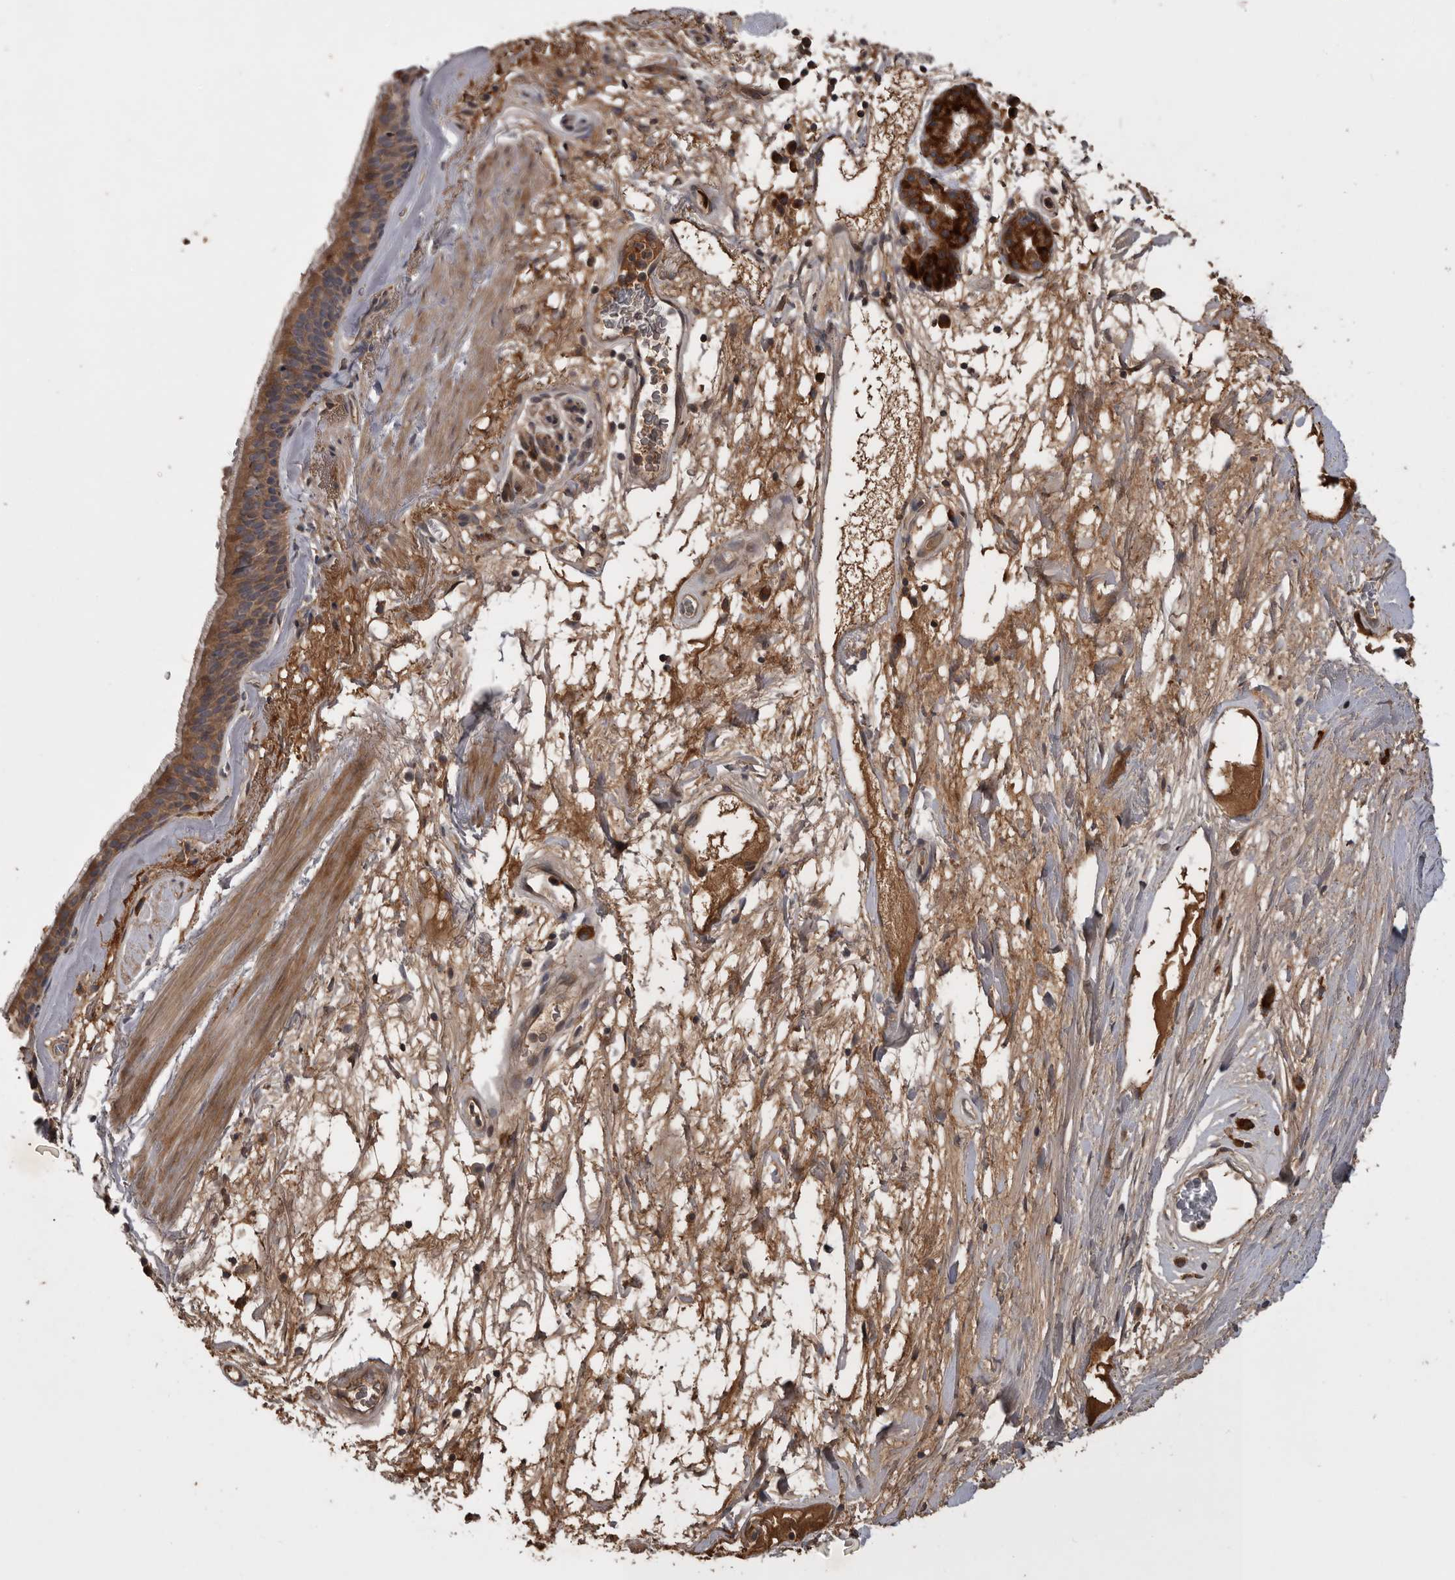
{"staining": {"intensity": "moderate", "quantity": ">75%", "location": "cytoplasmic/membranous"}, "tissue": "bronchus", "cell_type": "Respiratory epithelial cells", "image_type": "normal", "snomed": [{"axis": "morphology", "description": "Normal tissue, NOS"}, {"axis": "topography", "description": "Cartilage tissue"}], "caption": "IHC micrograph of normal bronchus: bronchus stained using immunohistochemistry (IHC) shows medium levels of moderate protein expression localized specifically in the cytoplasmic/membranous of respiratory epithelial cells, appearing as a cytoplasmic/membranous brown color.", "gene": "RAB3GAP2", "patient": {"sex": "female", "age": 63}}